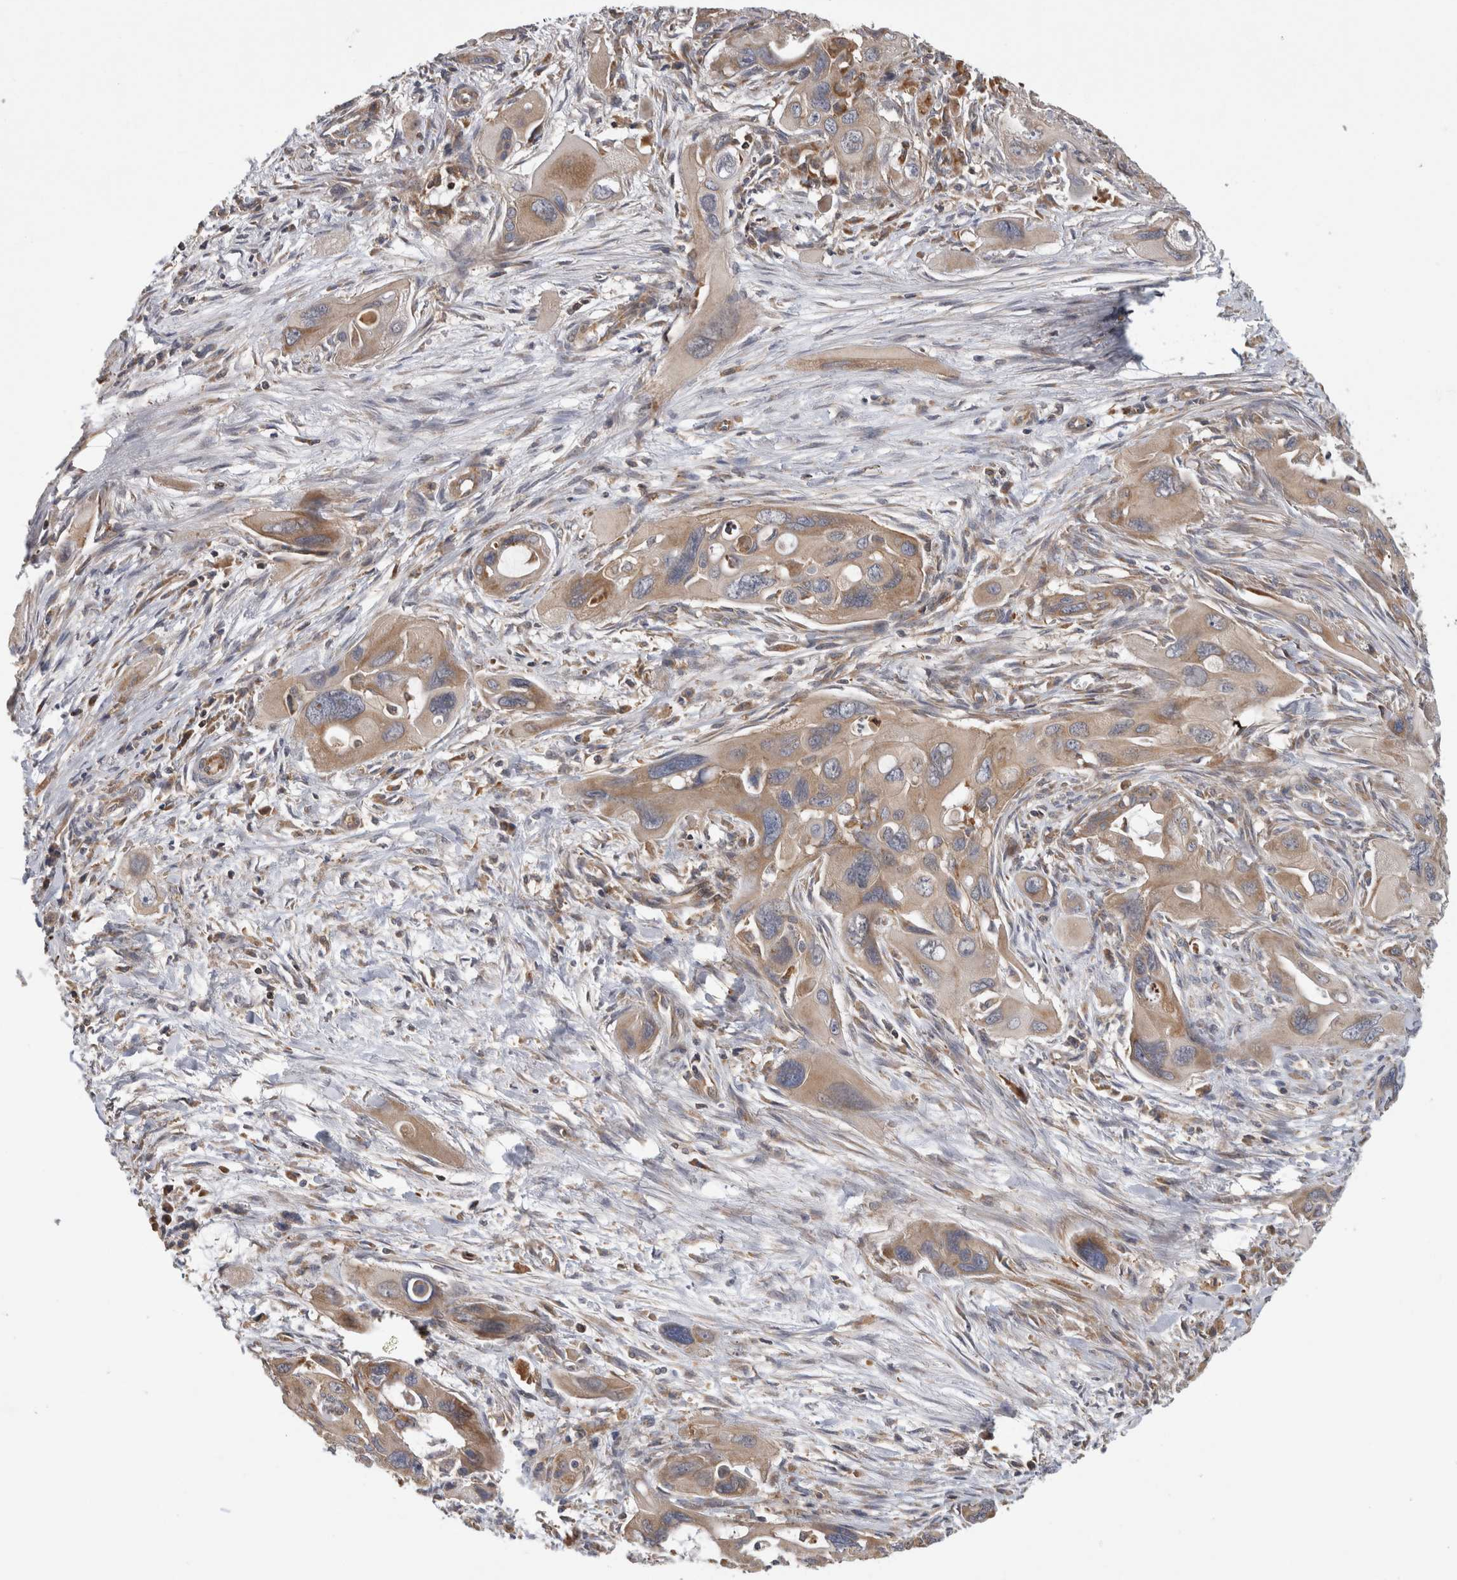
{"staining": {"intensity": "moderate", "quantity": ">75%", "location": "cytoplasmic/membranous"}, "tissue": "pancreatic cancer", "cell_type": "Tumor cells", "image_type": "cancer", "snomed": [{"axis": "morphology", "description": "Adenocarcinoma, NOS"}, {"axis": "topography", "description": "Pancreas"}], "caption": "Human pancreatic adenocarcinoma stained with a protein marker exhibits moderate staining in tumor cells.", "gene": "GRIK2", "patient": {"sex": "male", "age": 73}}